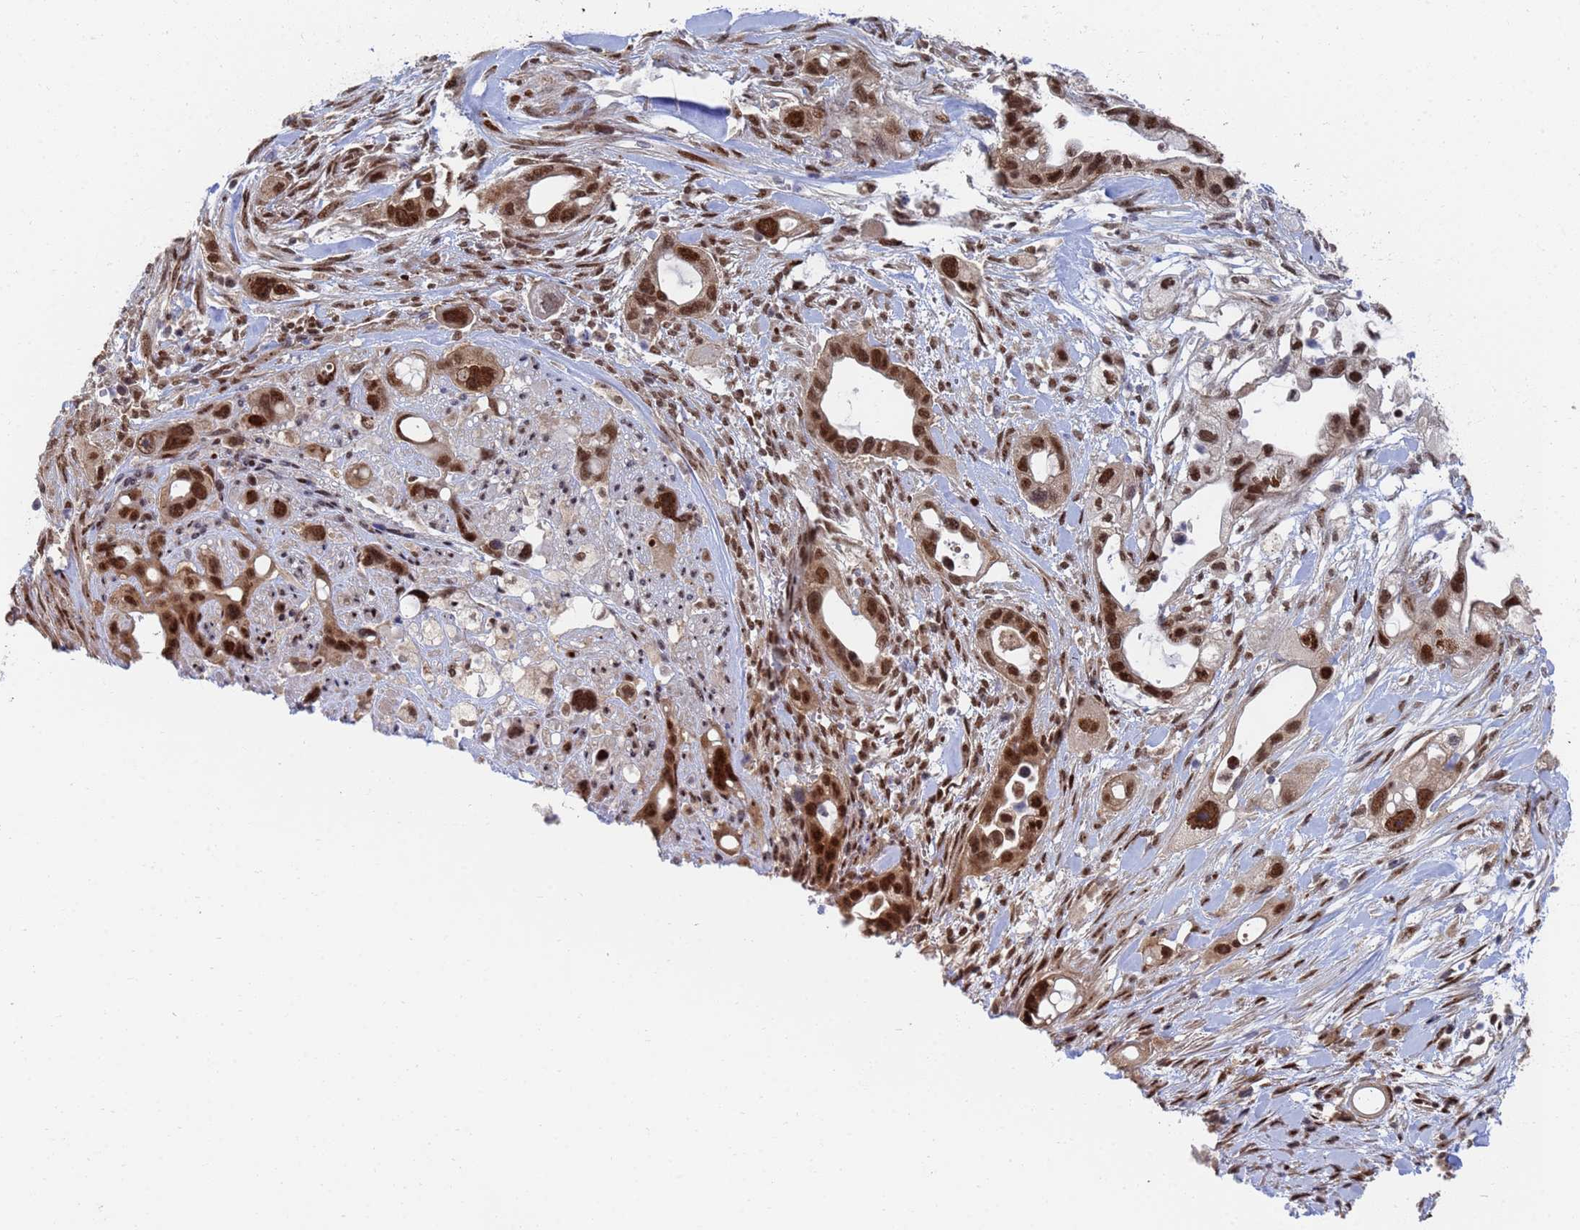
{"staining": {"intensity": "strong", "quantity": ">75%", "location": "nuclear"}, "tissue": "pancreatic cancer", "cell_type": "Tumor cells", "image_type": "cancer", "snomed": [{"axis": "morphology", "description": "Adenocarcinoma, NOS"}, {"axis": "topography", "description": "Pancreas"}], "caption": "Protein expression analysis of human pancreatic adenocarcinoma reveals strong nuclear expression in approximately >75% of tumor cells.", "gene": "AP5Z1", "patient": {"sex": "male", "age": 44}}